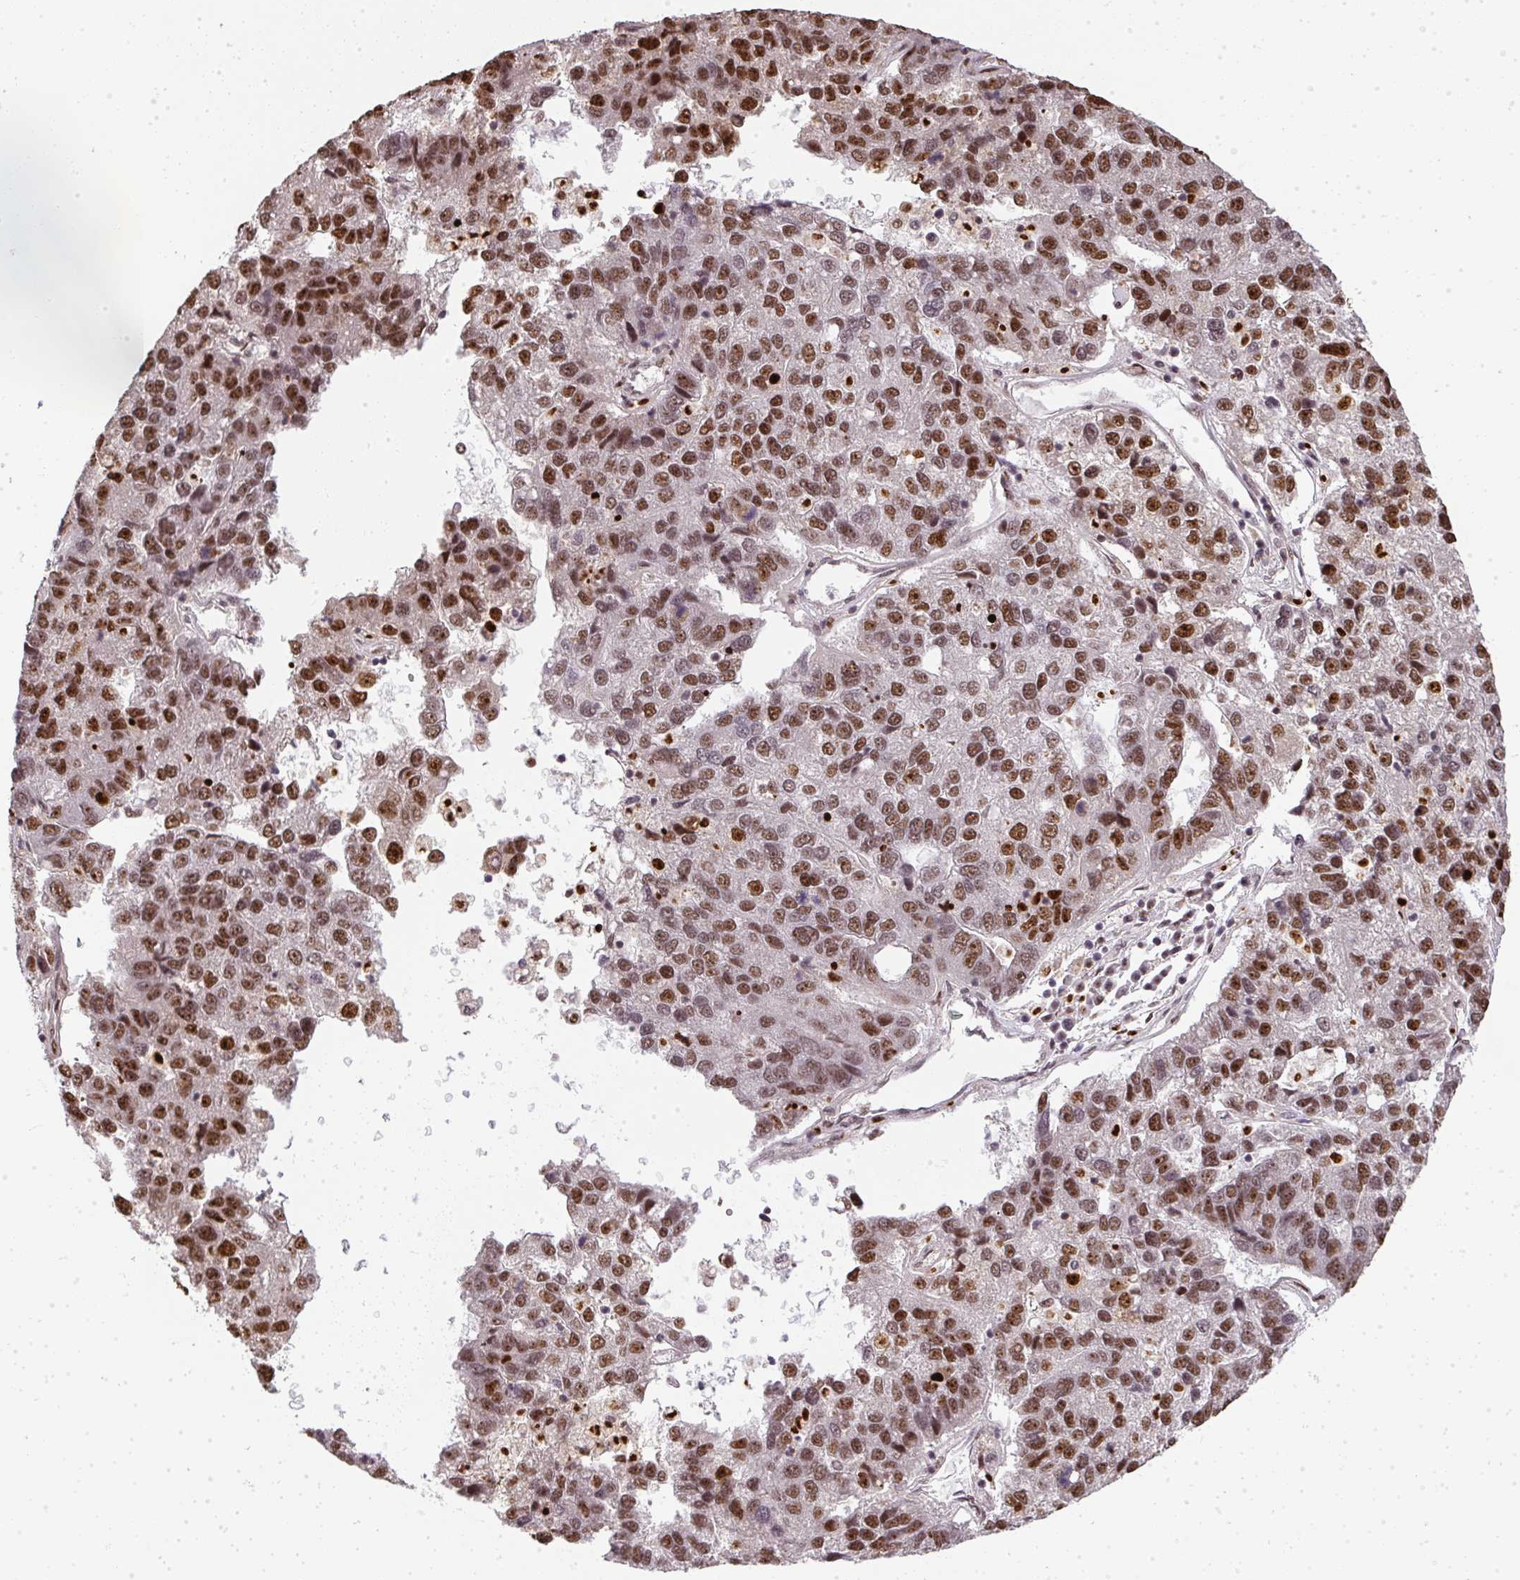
{"staining": {"intensity": "moderate", "quantity": ">75%", "location": "nuclear"}, "tissue": "pancreatic cancer", "cell_type": "Tumor cells", "image_type": "cancer", "snomed": [{"axis": "morphology", "description": "Adenocarcinoma, NOS"}, {"axis": "topography", "description": "Pancreas"}], "caption": "Protein staining displays moderate nuclear positivity in approximately >75% of tumor cells in pancreatic adenocarcinoma.", "gene": "U2AF1", "patient": {"sex": "female", "age": 61}}